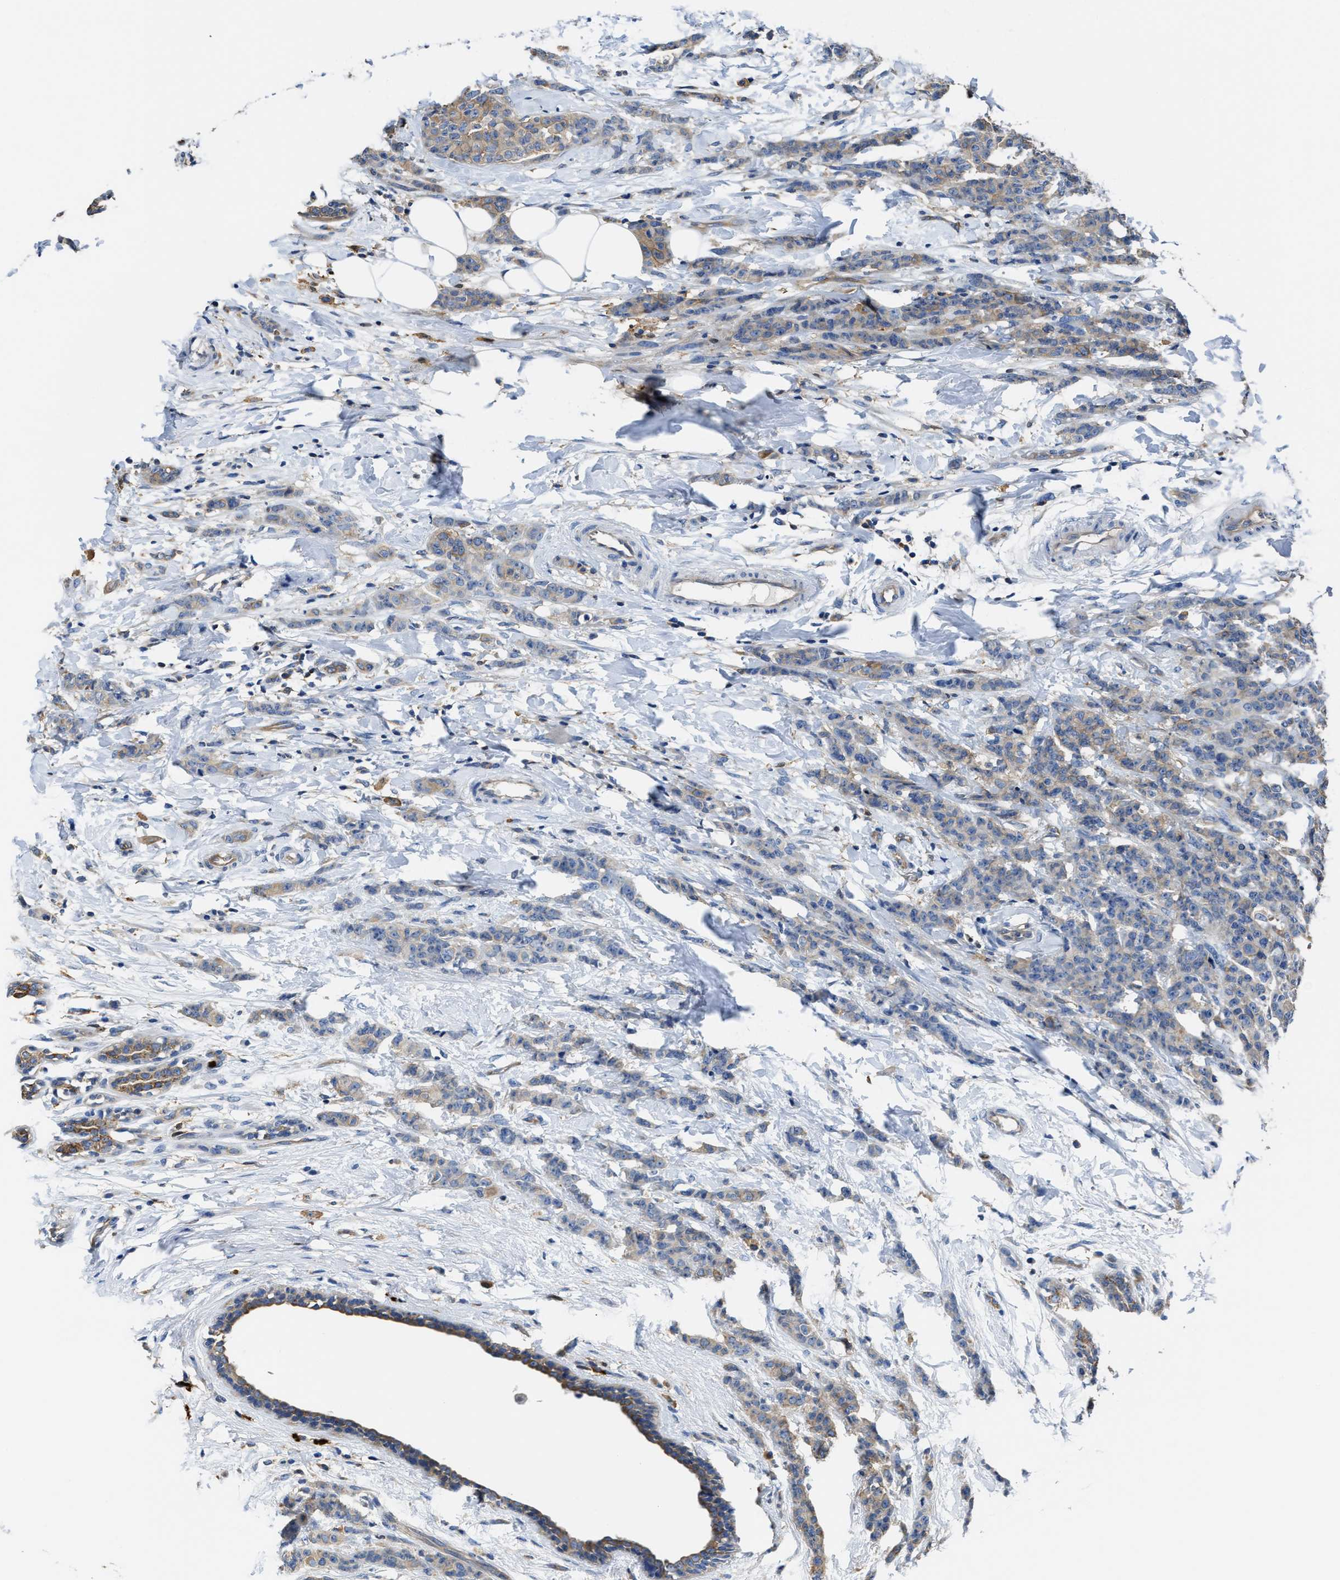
{"staining": {"intensity": "weak", "quantity": "<25%", "location": "cytoplasmic/membranous"}, "tissue": "breast cancer", "cell_type": "Tumor cells", "image_type": "cancer", "snomed": [{"axis": "morphology", "description": "Normal tissue, NOS"}, {"axis": "morphology", "description": "Duct carcinoma"}, {"axis": "topography", "description": "Breast"}], "caption": "Tumor cells show no significant positivity in breast cancer (invasive ductal carcinoma). (Brightfield microscopy of DAB (3,3'-diaminobenzidine) immunohistochemistry (IHC) at high magnification).", "gene": "TRAF6", "patient": {"sex": "female", "age": 40}}